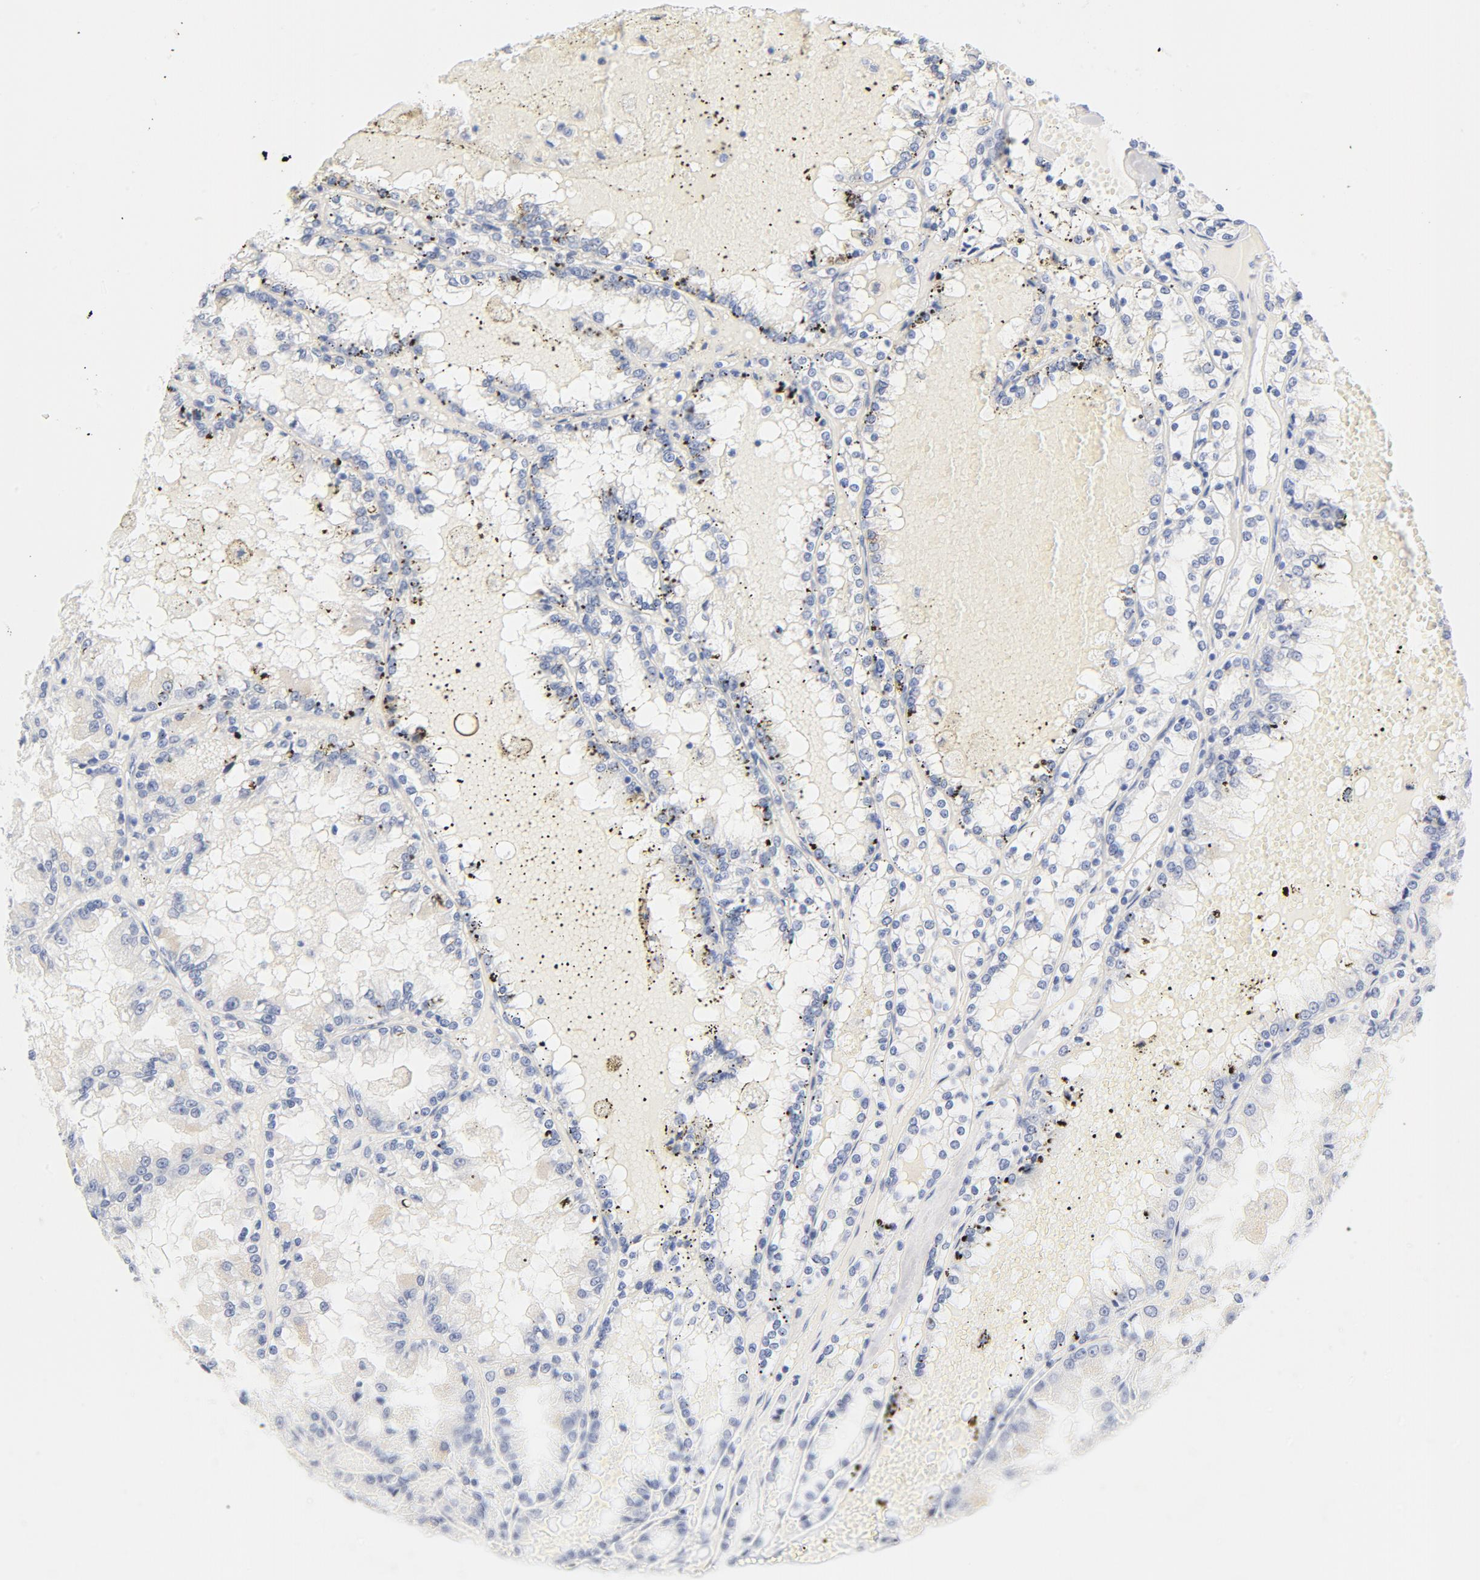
{"staining": {"intensity": "negative", "quantity": "none", "location": "none"}, "tissue": "renal cancer", "cell_type": "Tumor cells", "image_type": "cancer", "snomed": [{"axis": "morphology", "description": "Adenocarcinoma, NOS"}, {"axis": "topography", "description": "Kidney"}], "caption": "Immunohistochemistry histopathology image of renal cancer (adenocarcinoma) stained for a protein (brown), which shows no expression in tumor cells. (DAB (3,3'-diaminobenzidine) immunohistochemistry visualized using brightfield microscopy, high magnification).", "gene": "HOMER1", "patient": {"sex": "female", "age": 56}}